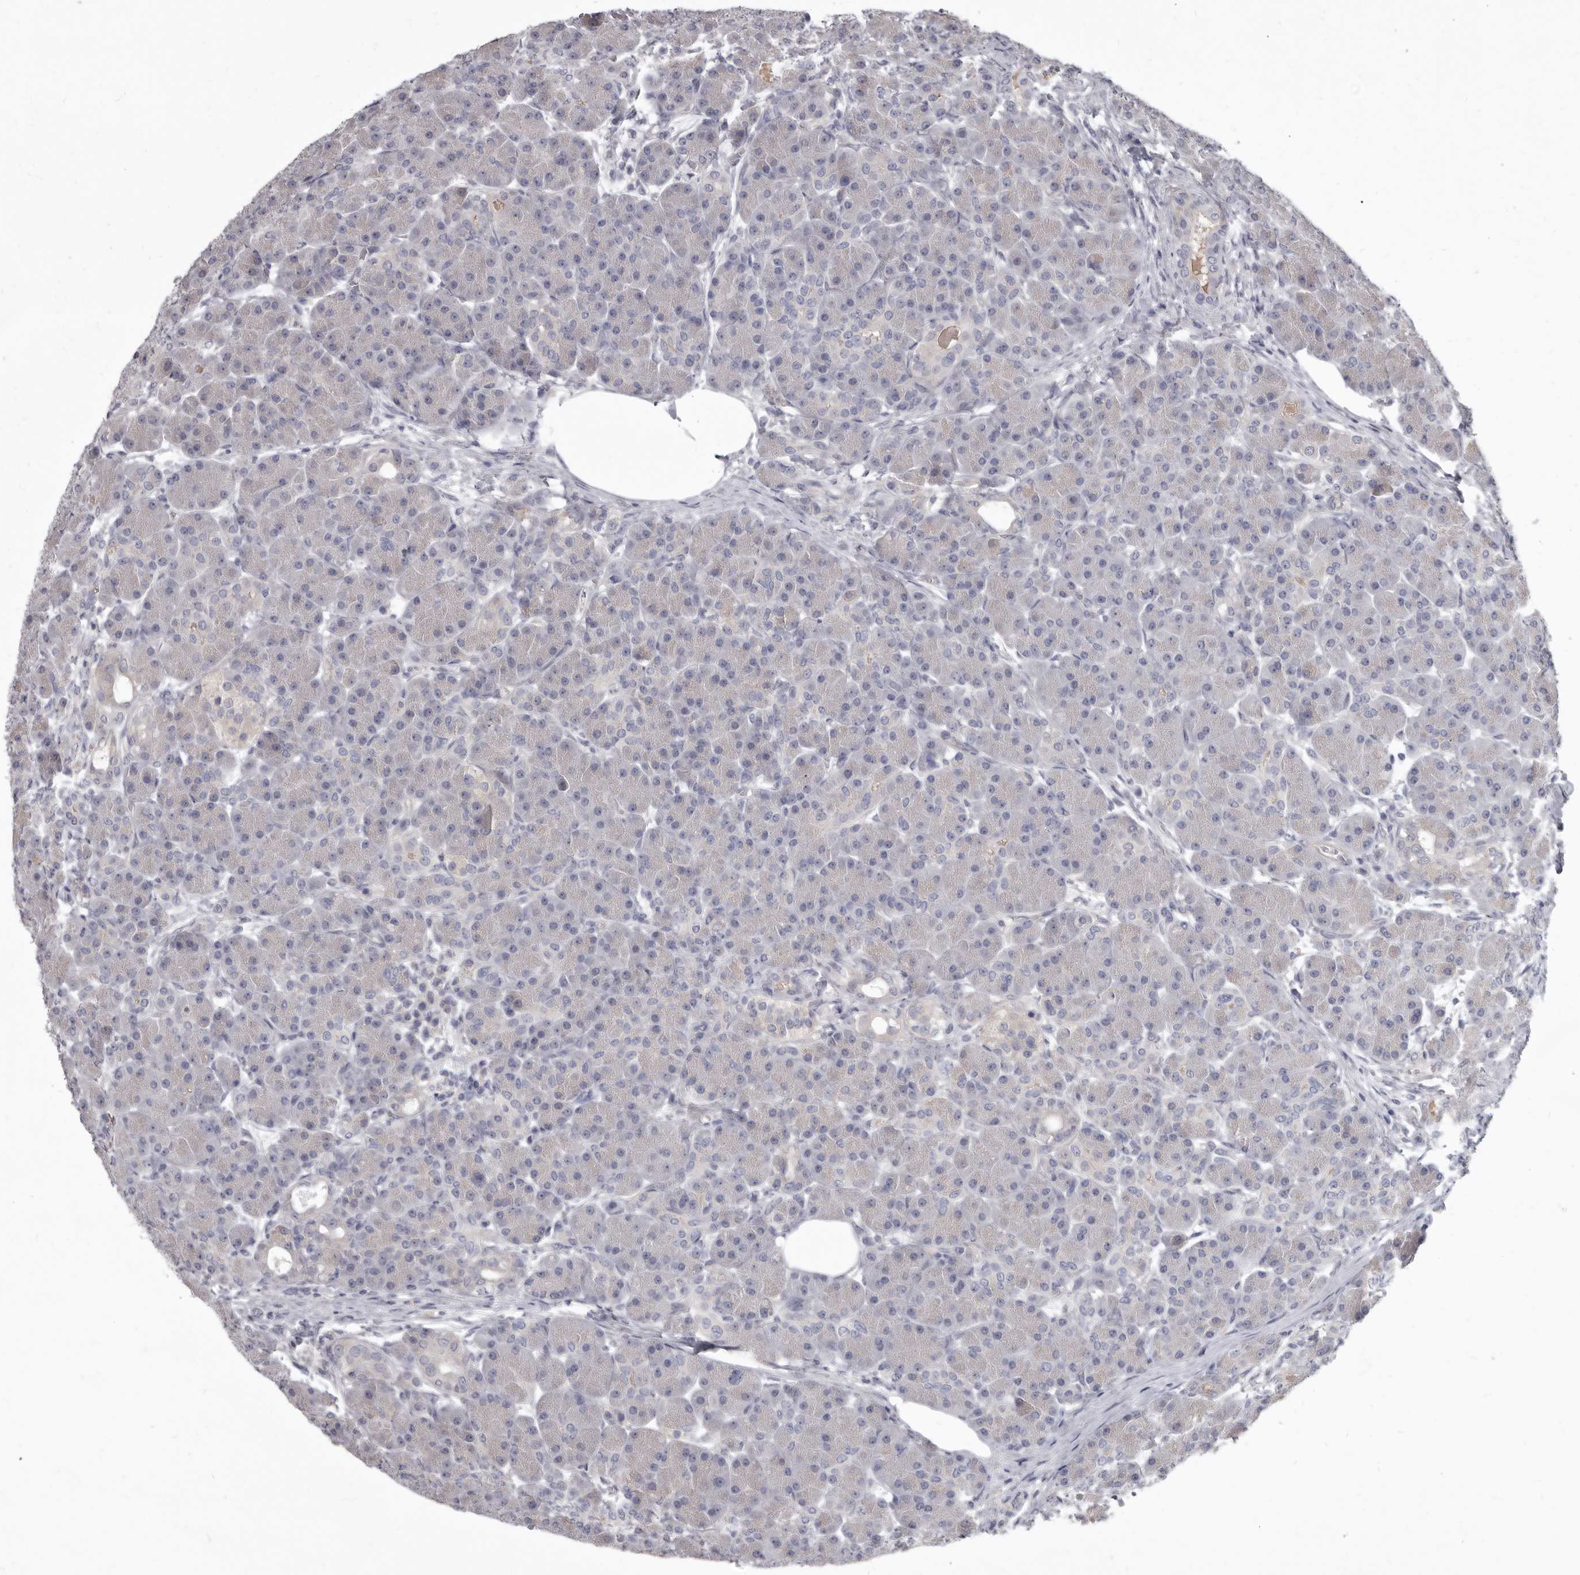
{"staining": {"intensity": "negative", "quantity": "none", "location": "none"}, "tissue": "pancreas", "cell_type": "Exocrine glandular cells", "image_type": "normal", "snomed": [{"axis": "morphology", "description": "Normal tissue, NOS"}, {"axis": "topography", "description": "Pancreas"}], "caption": "DAB (3,3'-diaminobenzidine) immunohistochemical staining of unremarkable pancreas demonstrates no significant staining in exocrine glandular cells.", "gene": "GSK3B", "patient": {"sex": "male", "age": 63}}